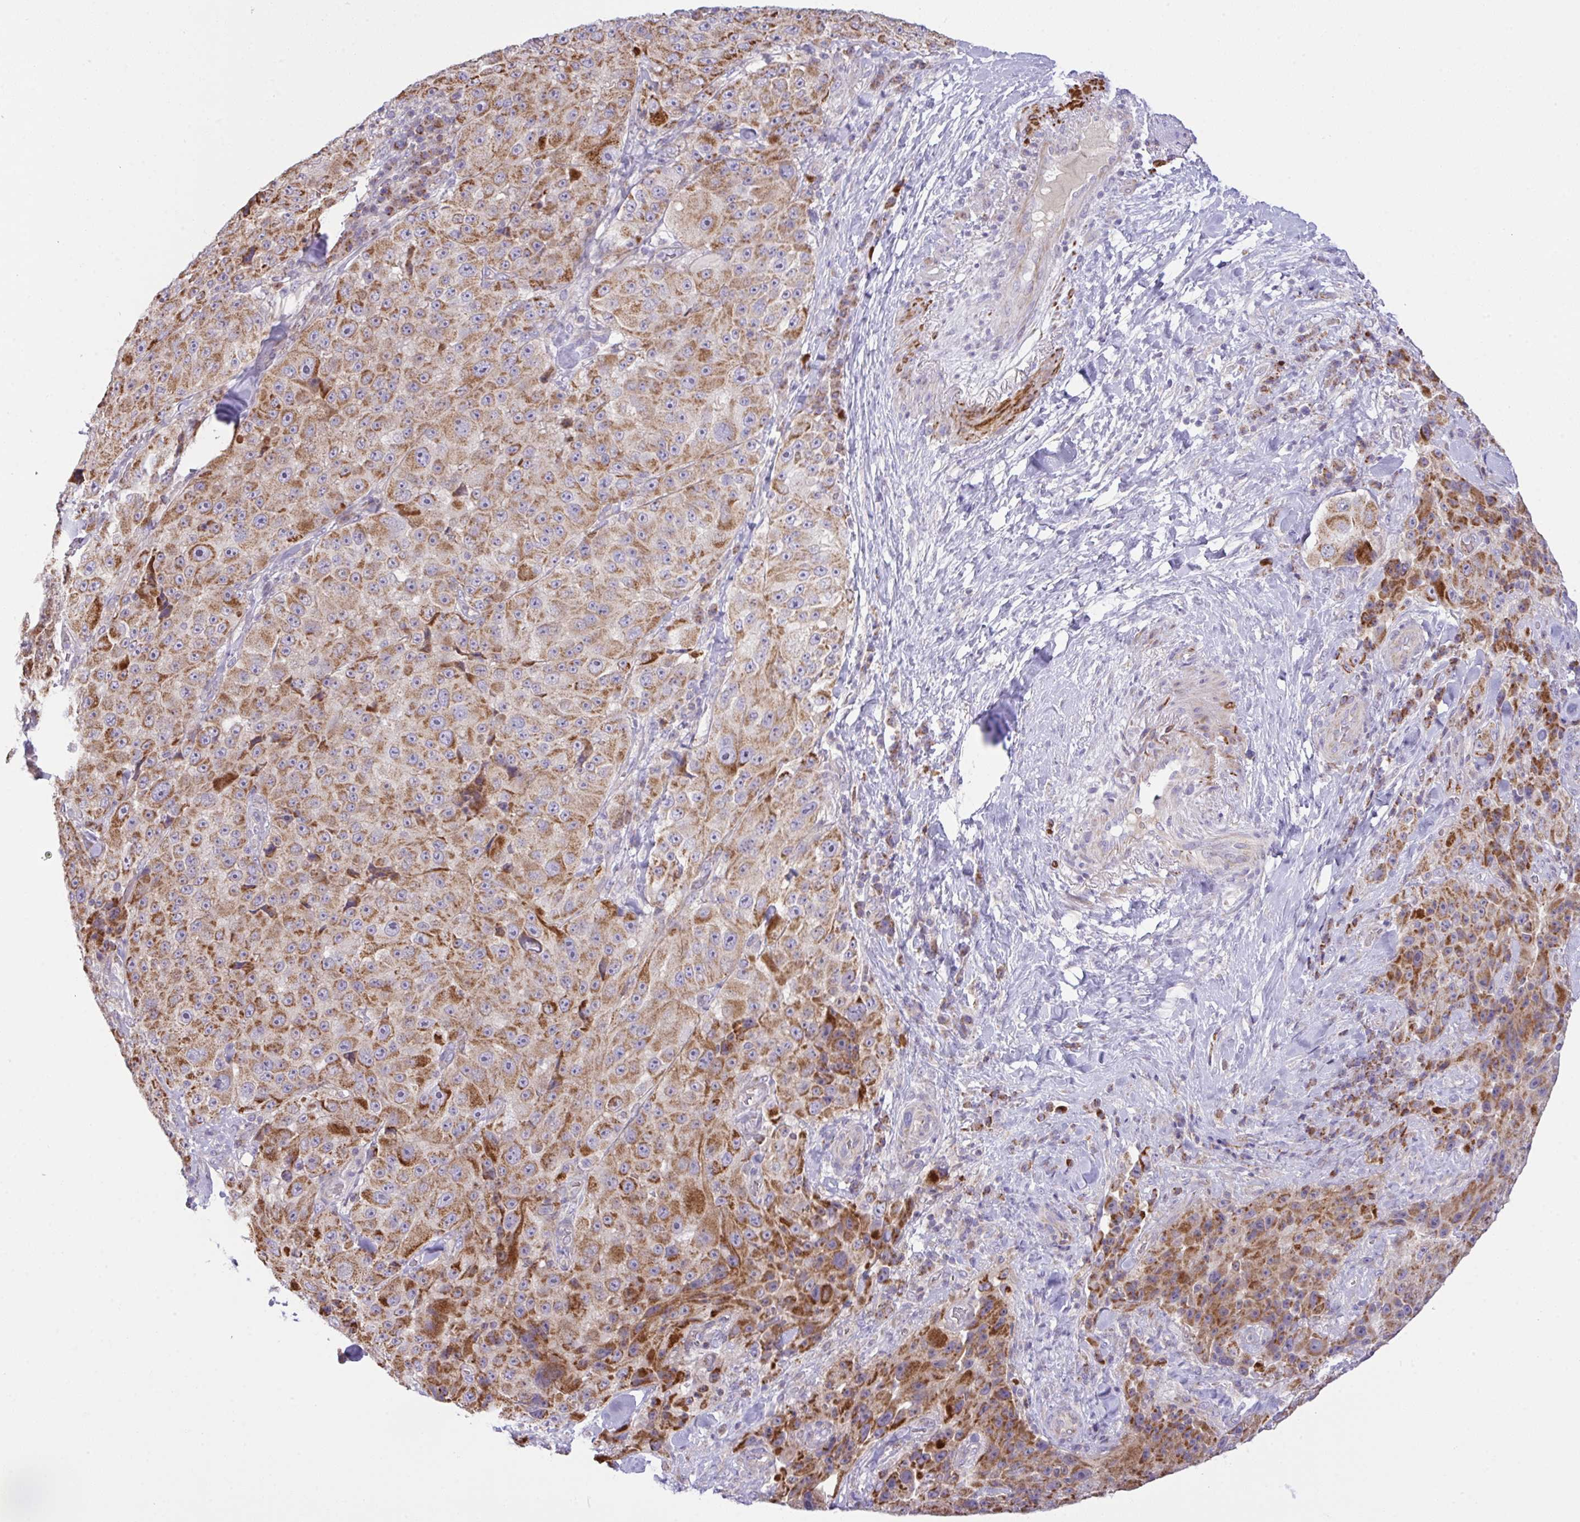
{"staining": {"intensity": "moderate", "quantity": ">75%", "location": "cytoplasmic/membranous"}, "tissue": "melanoma", "cell_type": "Tumor cells", "image_type": "cancer", "snomed": [{"axis": "morphology", "description": "Malignant melanoma, Metastatic site"}, {"axis": "topography", "description": "Lymph node"}], "caption": "Immunohistochemical staining of human malignant melanoma (metastatic site) exhibits medium levels of moderate cytoplasmic/membranous protein positivity in approximately >75% of tumor cells.", "gene": "CHDH", "patient": {"sex": "male", "age": 62}}